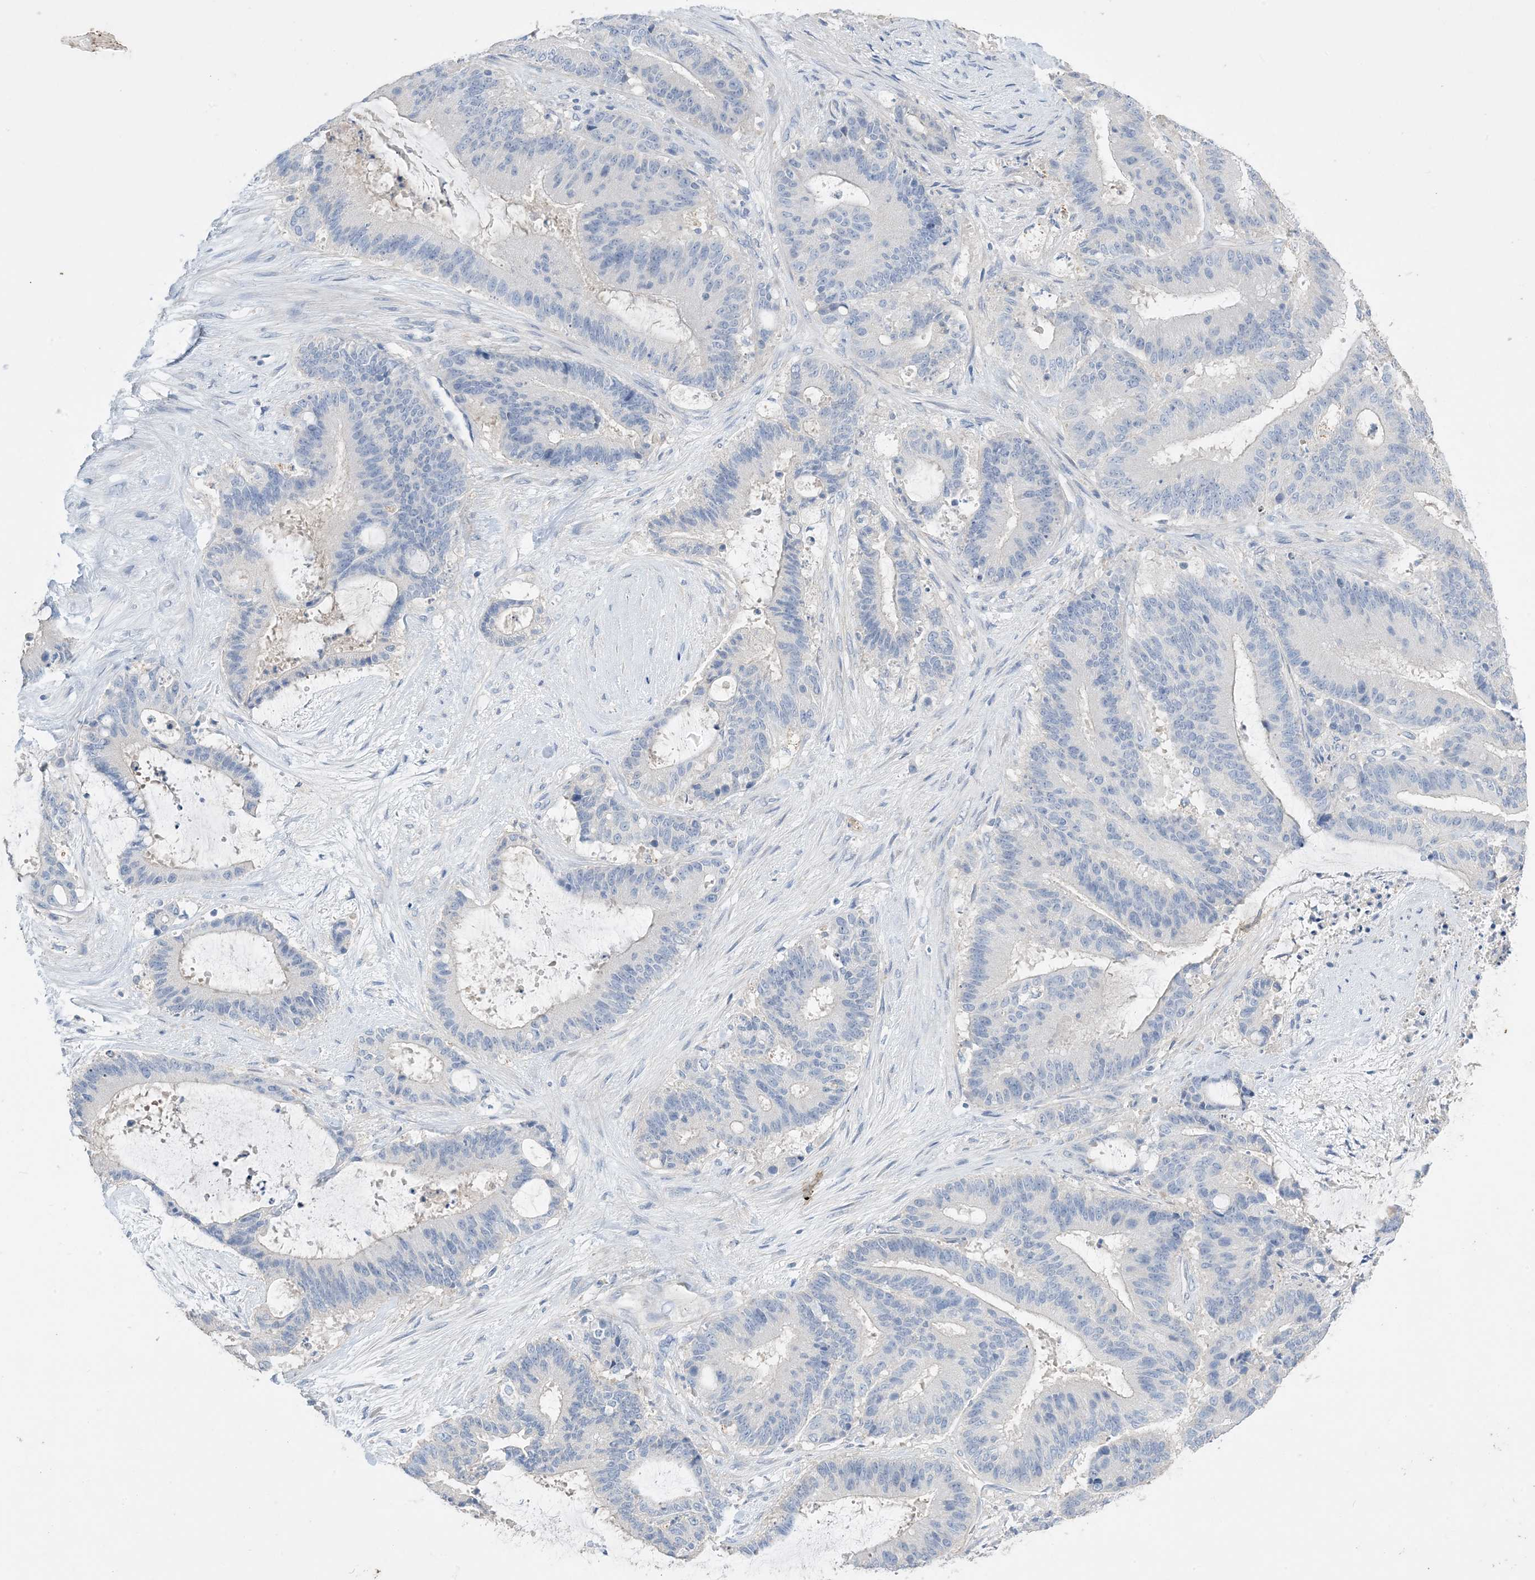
{"staining": {"intensity": "negative", "quantity": "none", "location": "none"}, "tissue": "liver cancer", "cell_type": "Tumor cells", "image_type": "cancer", "snomed": [{"axis": "morphology", "description": "Normal tissue, NOS"}, {"axis": "morphology", "description": "Cholangiocarcinoma"}, {"axis": "topography", "description": "Liver"}, {"axis": "topography", "description": "Peripheral nerve tissue"}], "caption": "High power microscopy histopathology image of an IHC photomicrograph of liver cancer, revealing no significant staining in tumor cells. (DAB (3,3'-diaminobenzidine) immunohistochemistry visualized using brightfield microscopy, high magnification).", "gene": "KPRP", "patient": {"sex": "female", "age": 73}}